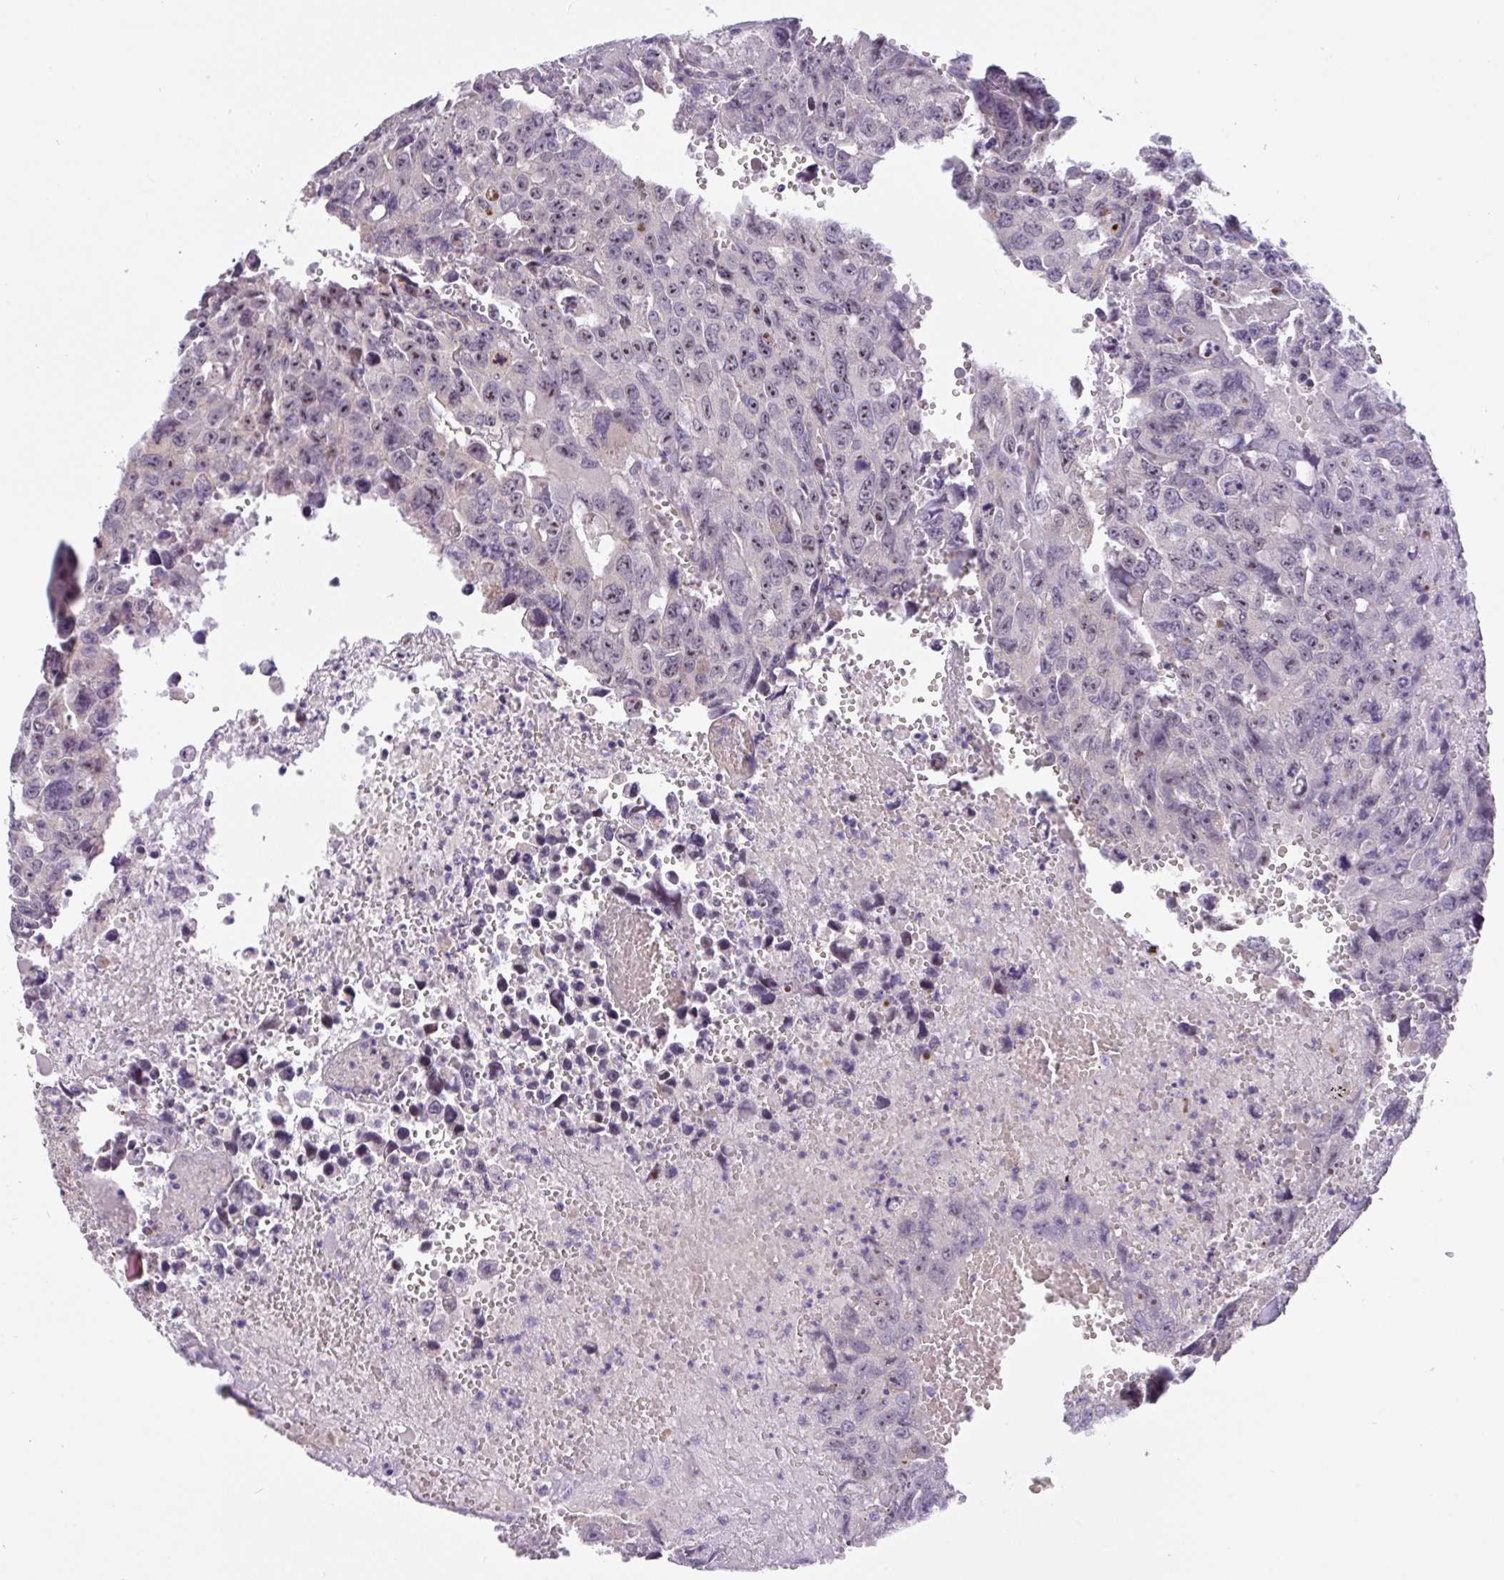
{"staining": {"intensity": "moderate", "quantity": "<25%", "location": "nuclear"}, "tissue": "testis cancer", "cell_type": "Tumor cells", "image_type": "cancer", "snomed": [{"axis": "morphology", "description": "Seminoma, NOS"}, {"axis": "topography", "description": "Testis"}], "caption": "A brown stain highlights moderate nuclear expression of a protein in human testis seminoma tumor cells. The staining is performed using DAB brown chromogen to label protein expression. The nuclei are counter-stained blue using hematoxylin.", "gene": "MXRA8", "patient": {"sex": "male", "age": 26}}